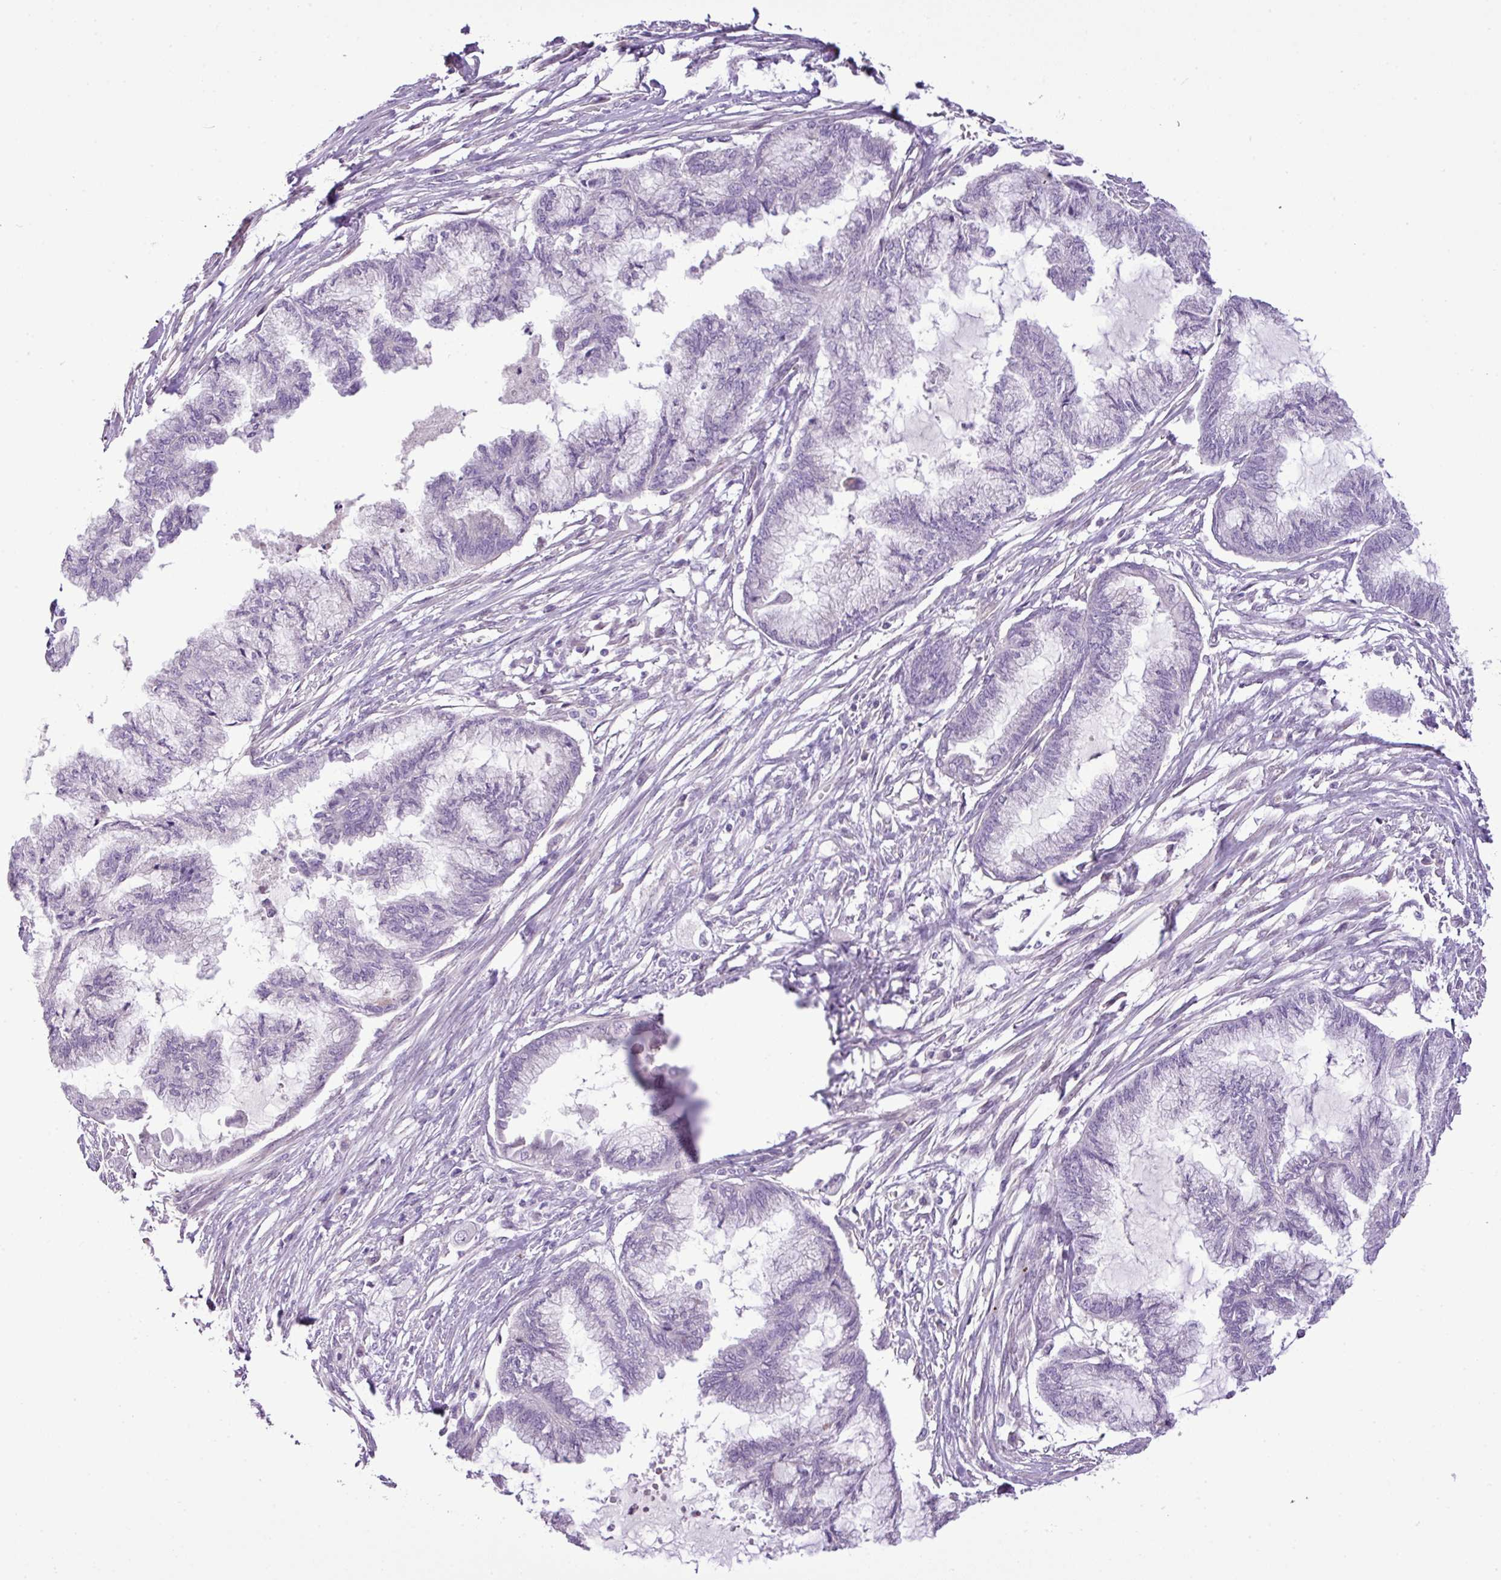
{"staining": {"intensity": "negative", "quantity": "none", "location": "none"}, "tissue": "endometrial cancer", "cell_type": "Tumor cells", "image_type": "cancer", "snomed": [{"axis": "morphology", "description": "Adenocarcinoma, NOS"}, {"axis": "topography", "description": "Endometrium"}], "caption": "A histopathology image of endometrial adenocarcinoma stained for a protein exhibits no brown staining in tumor cells.", "gene": "DNAJB13", "patient": {"sex": "female", "age": 86}}